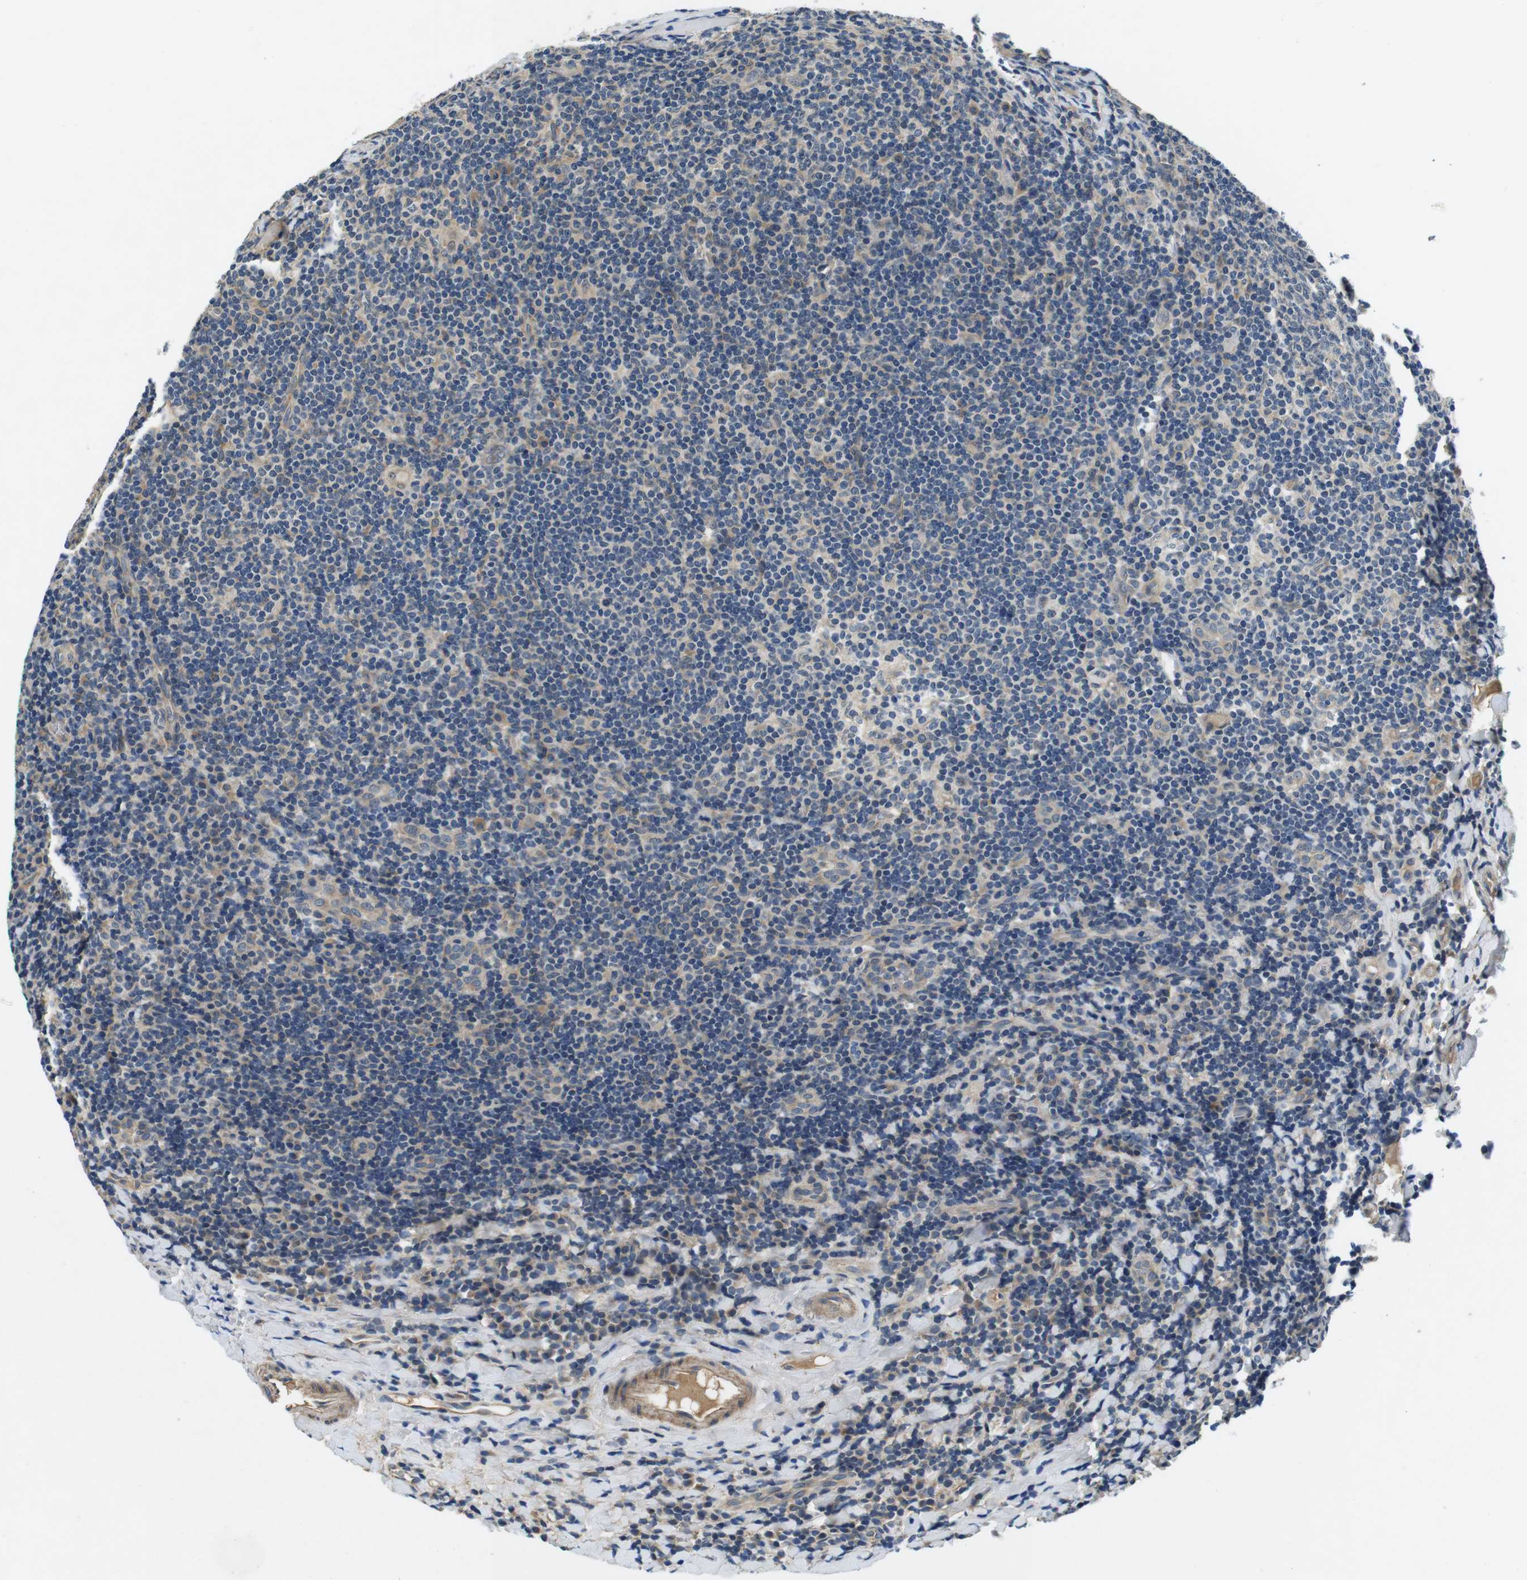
{"staining": {"intensity": "negative", "quantity": "none", "location": "none"}, "tissue": "tonsil", "cell_type": "Germinal center cells", "image_type": "normal", "snomed": [{"axis": "morphology", "description": "Normal tissue, NOS"}, {"axis": "topography", "description": "Tonsil"}], "caption": "This is an immunohistochemistry (IHC) micrograph of unremarkable tonsil. There is no staining in germinal center cells.", "gene": "DTNA", "patient": {"sex": "male", "age": 37}}